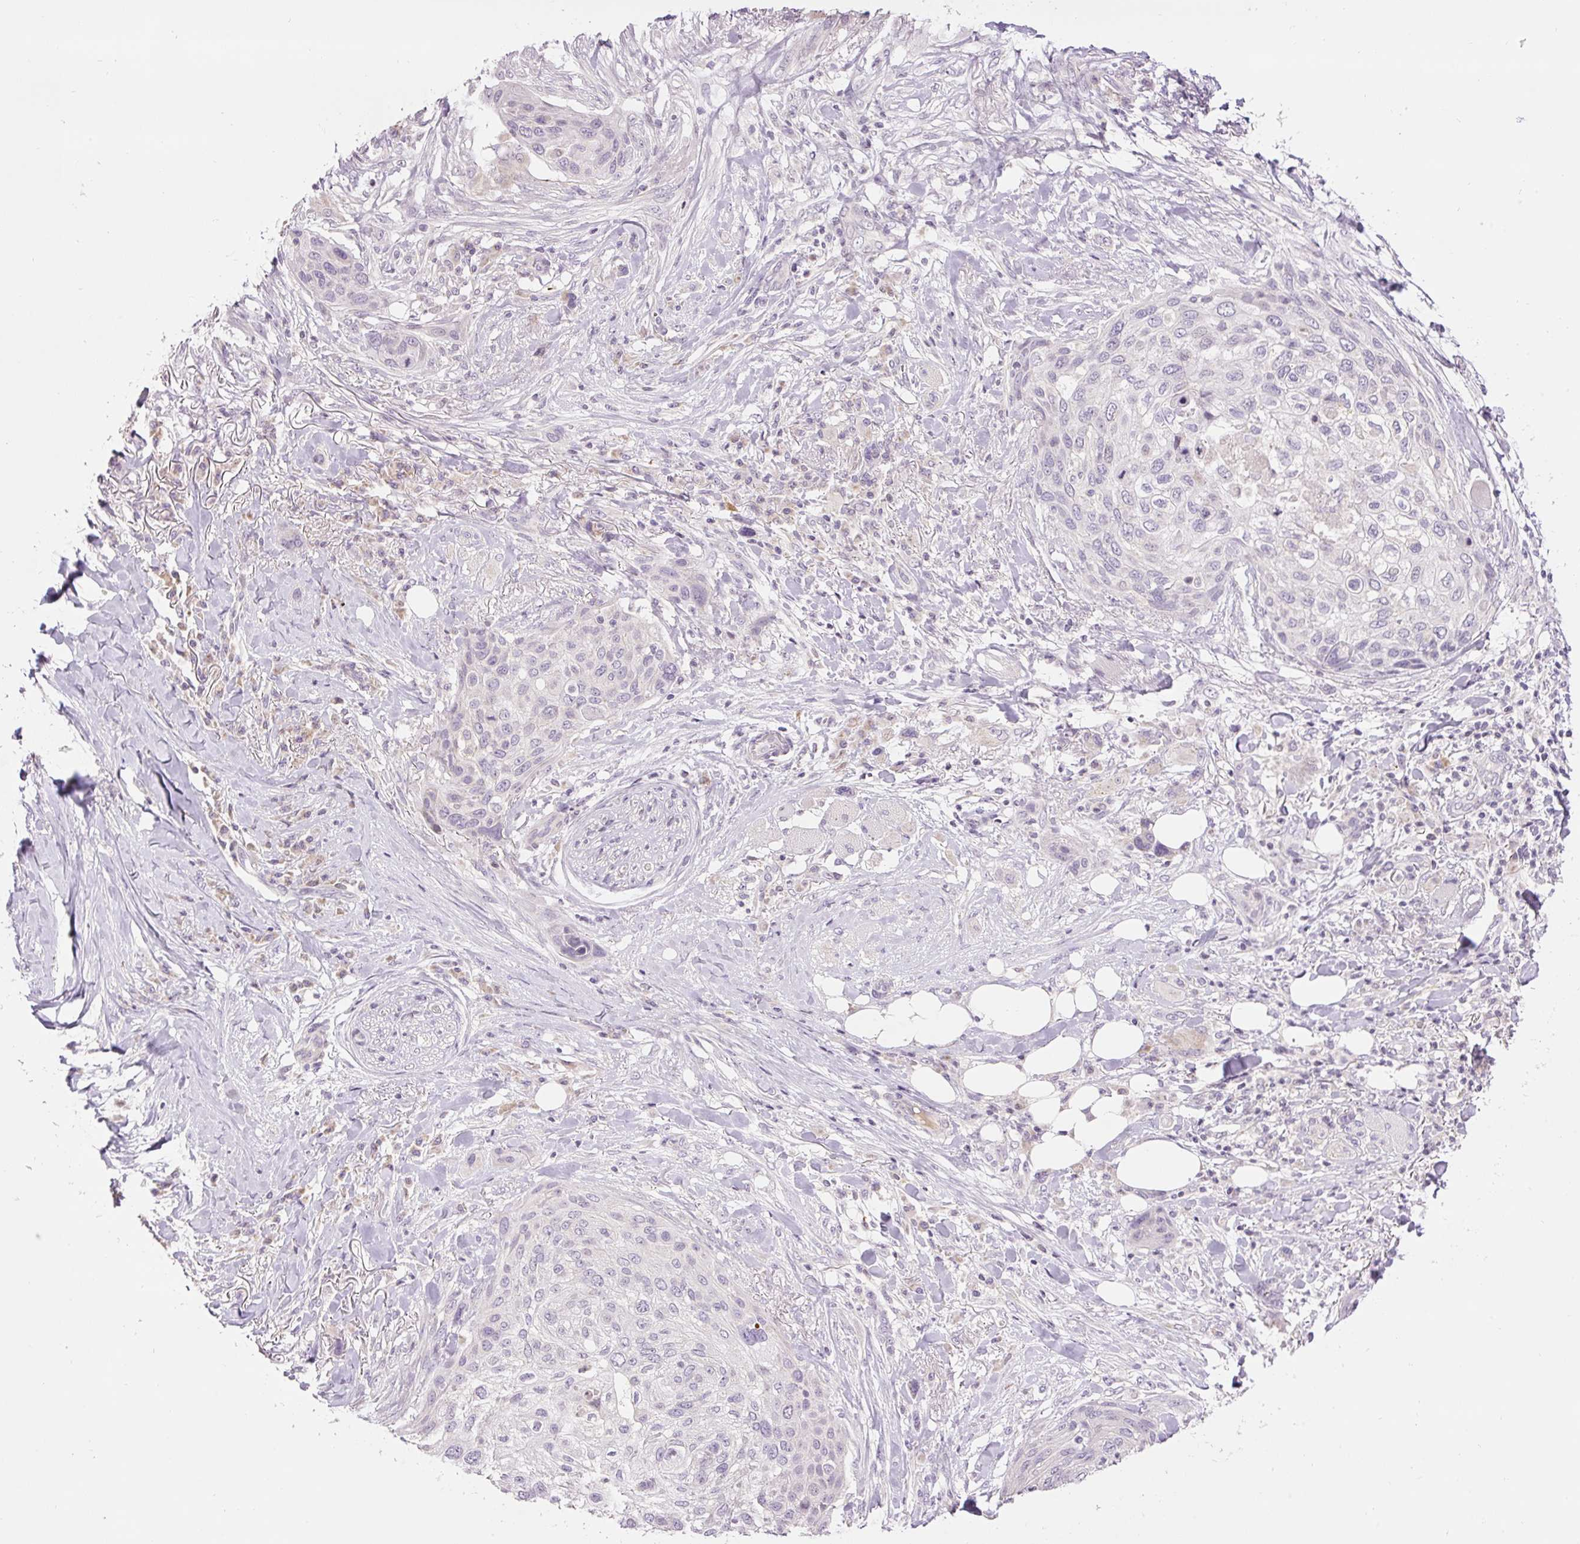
{"staining": {"intensity": "negative", "quantity": "none", "location": "none"}, "tissue": "skin cancer", "cell_type": "Tumor cells", "image_type": "cancer", "snomed": [{"axis": "morphology", "description": "Squamous cell carcinoma, NOS"}, {"axis": "topography", "description": "Skin"}], "caption": "Tumor cells are negative for brown protein staining in skin cancer.", "gene": "ABHD11", "patient": {"sex": "female", "age": 87}}